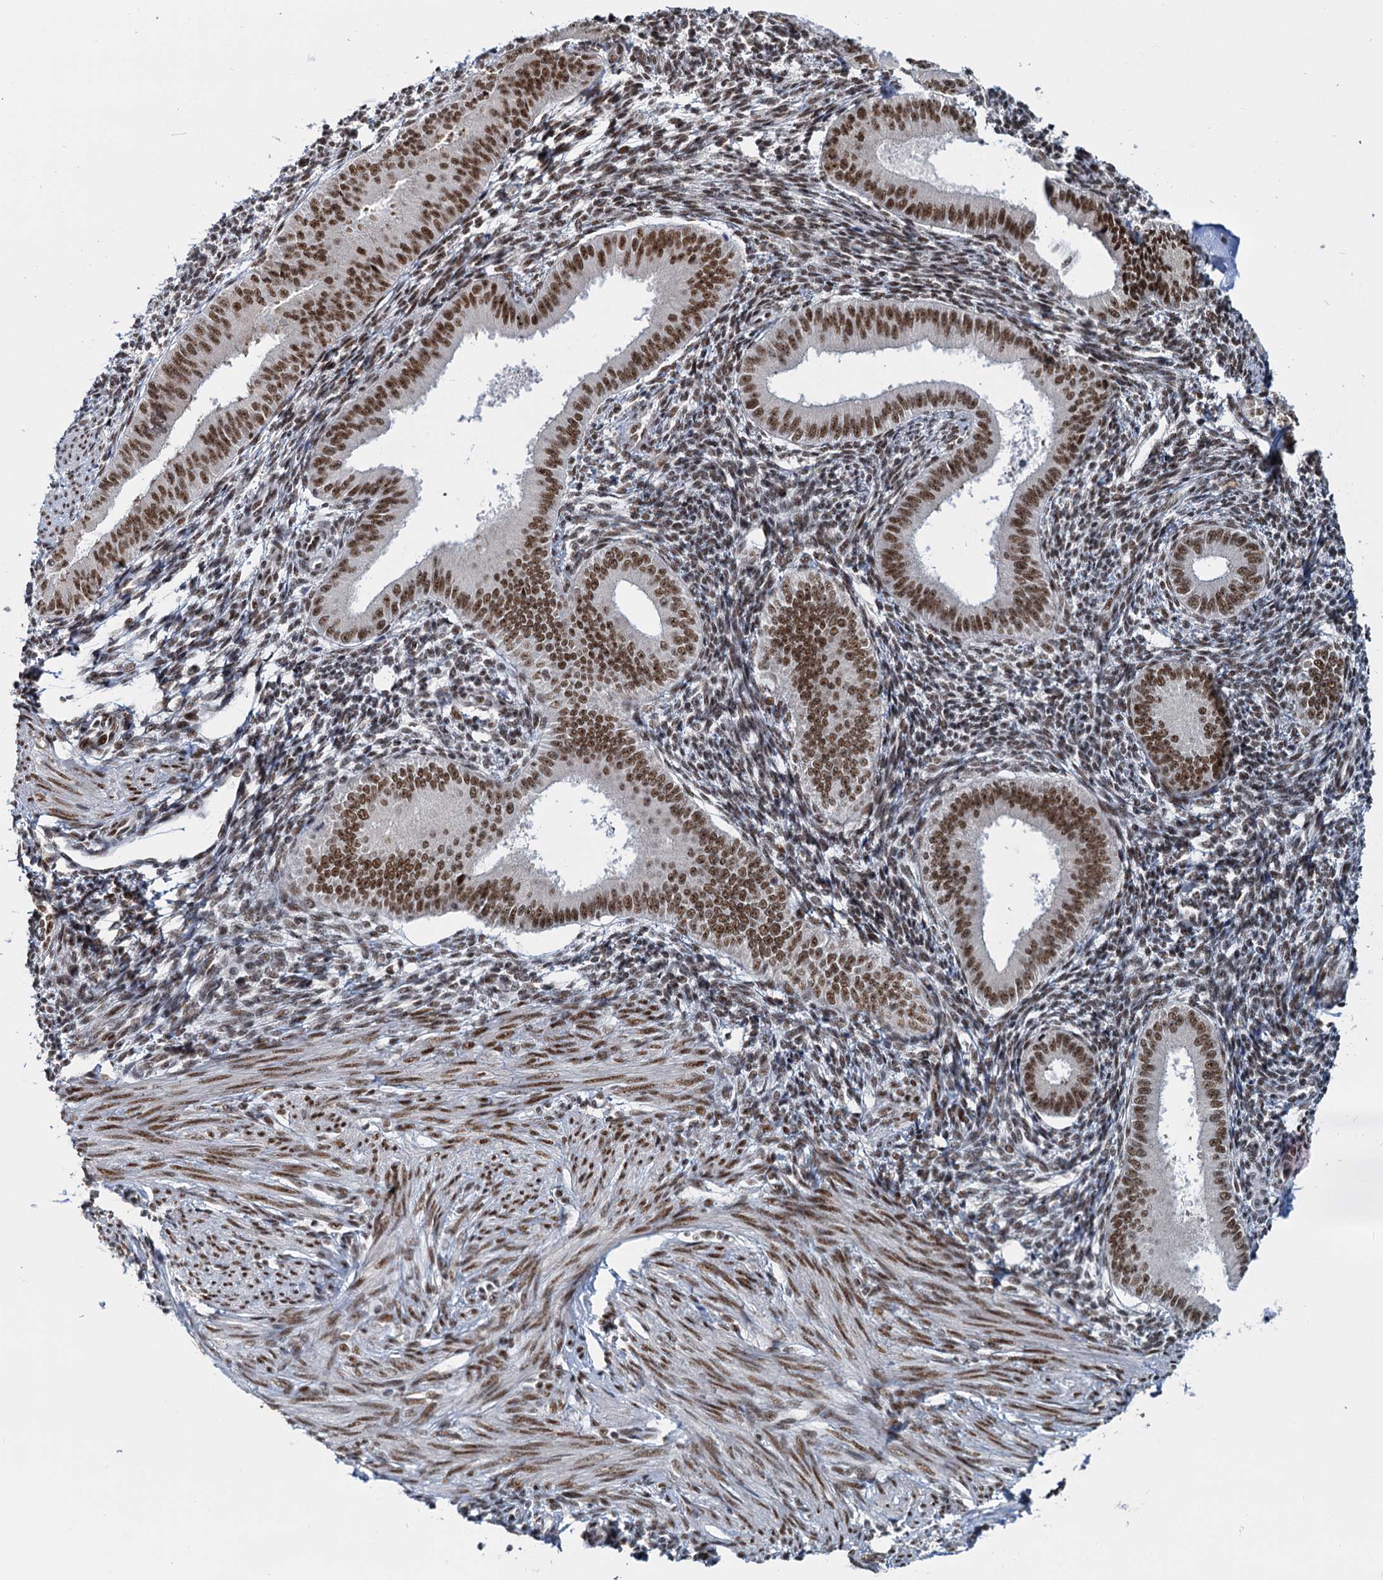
{"staining": {"intensity": "moderate", "quantity": ">75%", "location": "nuclear"}, "tissue": "endometrium", "cell_type": "Cells in endometrial stroma", "image_type": "normal", "snomed": [{"axis": "morphology", "description": "Normal tissue, NOS"}, {"axis": "topography", "description": "Uterus"}, {"axis": "topography", "description": "Endometrium"}], "caption": "Immunohistochemical staining of unremarkable endometrium reveals medium levels of moderate nuclear staining in about >75% of cells in endometrial stroma. The protein is stained brown, and the nuclei are stained in blue (DAB (3,3'-diaminobenzidine) IHC with brightfield microscopy, high magnification).", "gene": "WBP4", "patient": {"sex": "female", "age": 48}}